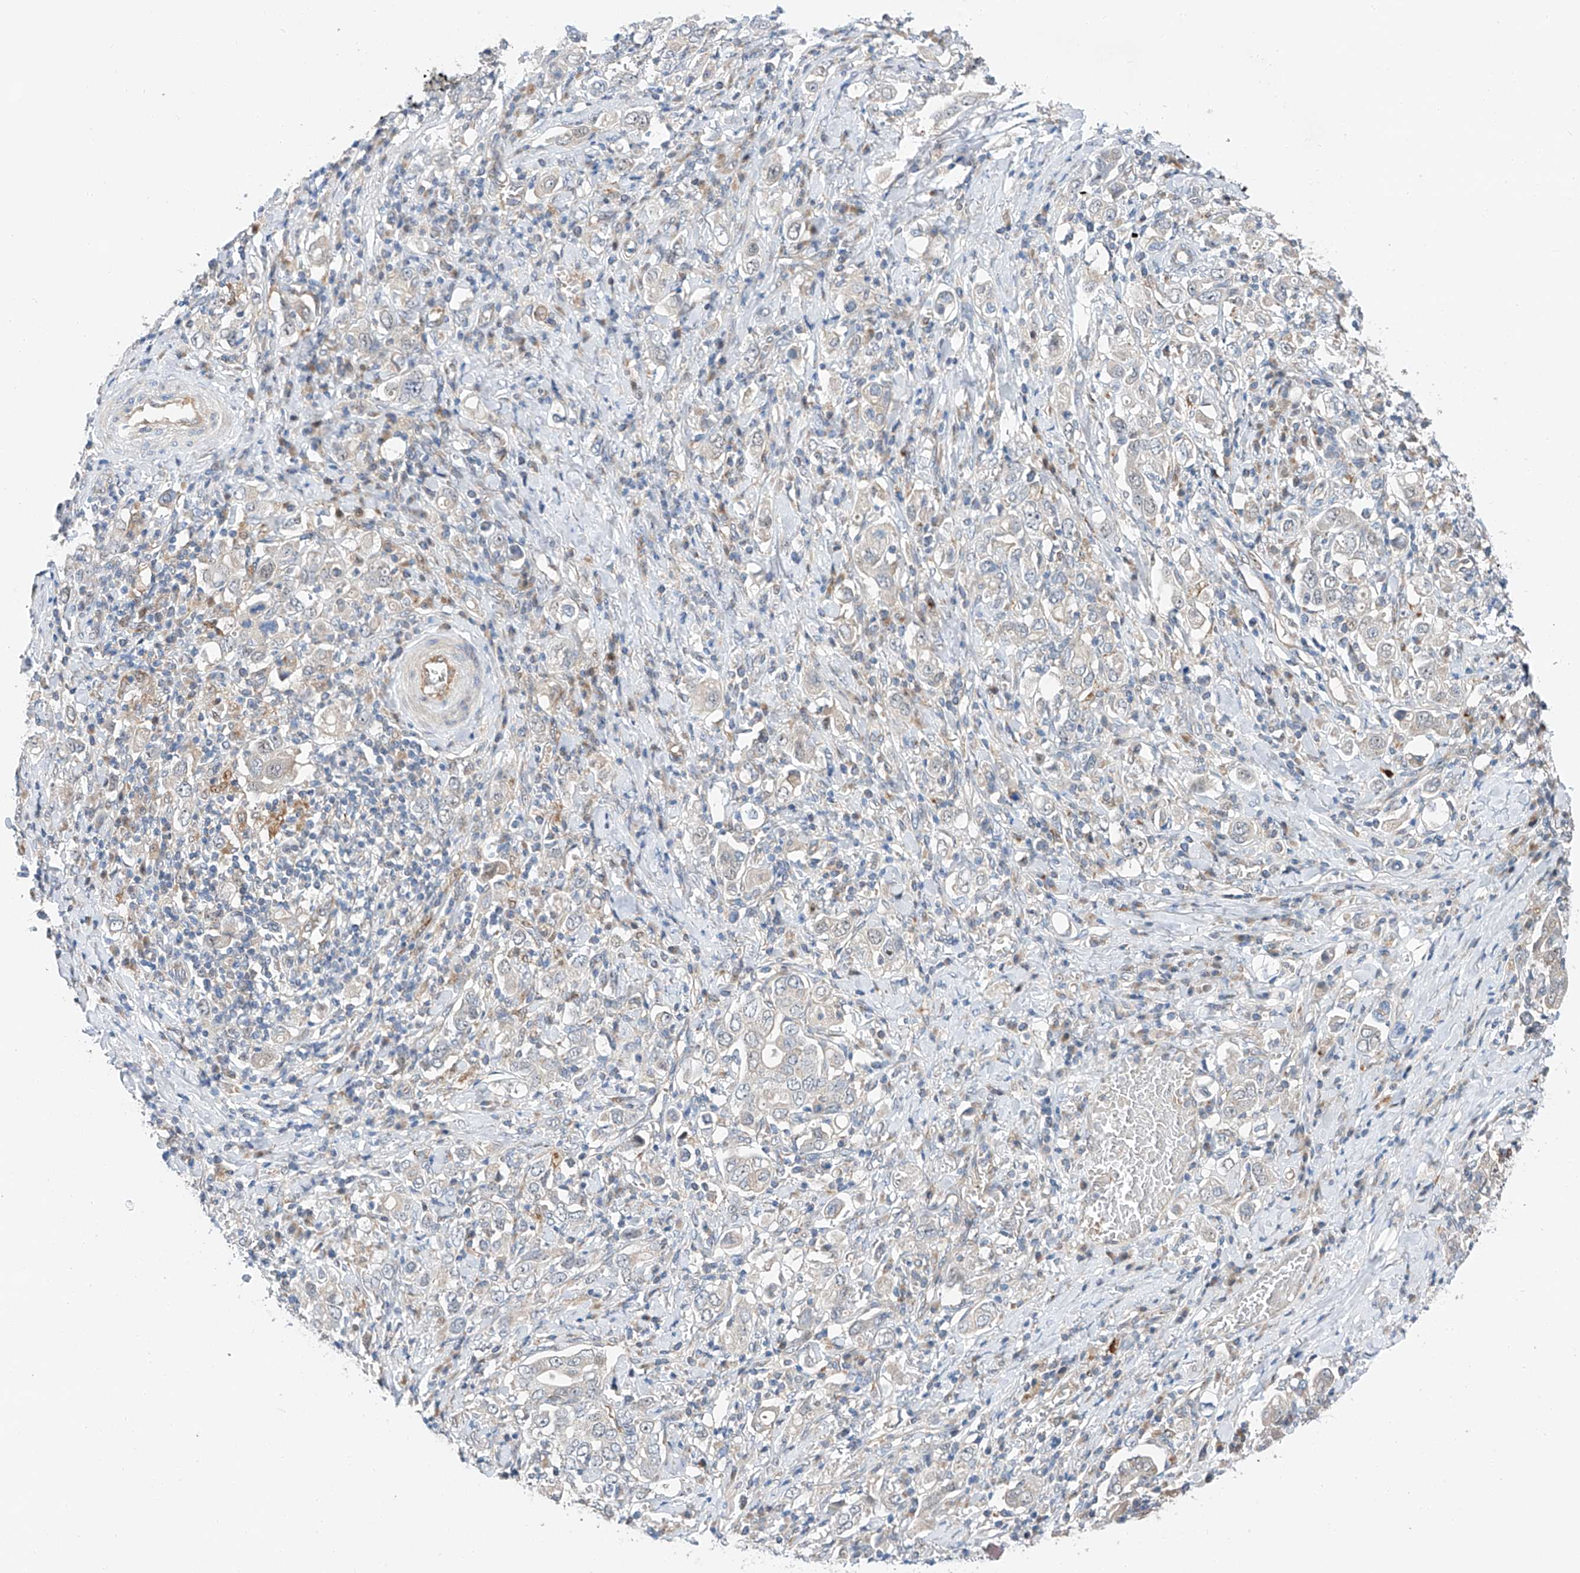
{"staining": {"intensity": "negative", "quantity": "none", "location": "none"}, "tissue": "stomach cancer", "cell_type": "Tumor cells", "image_type": "cancer", "snomed": [{"axis": "morphology", "description": "Adenocarcinoma, NOS"}, {"axis": "topography", "description": "Stomach, upper"}], "caption": "Adenocarcinoma (stomach) stained for a protein using IHC demonstrates no expression tumor cells.", "gene": "CLDND1", "patient": {"sex": "male", "age": 62}}